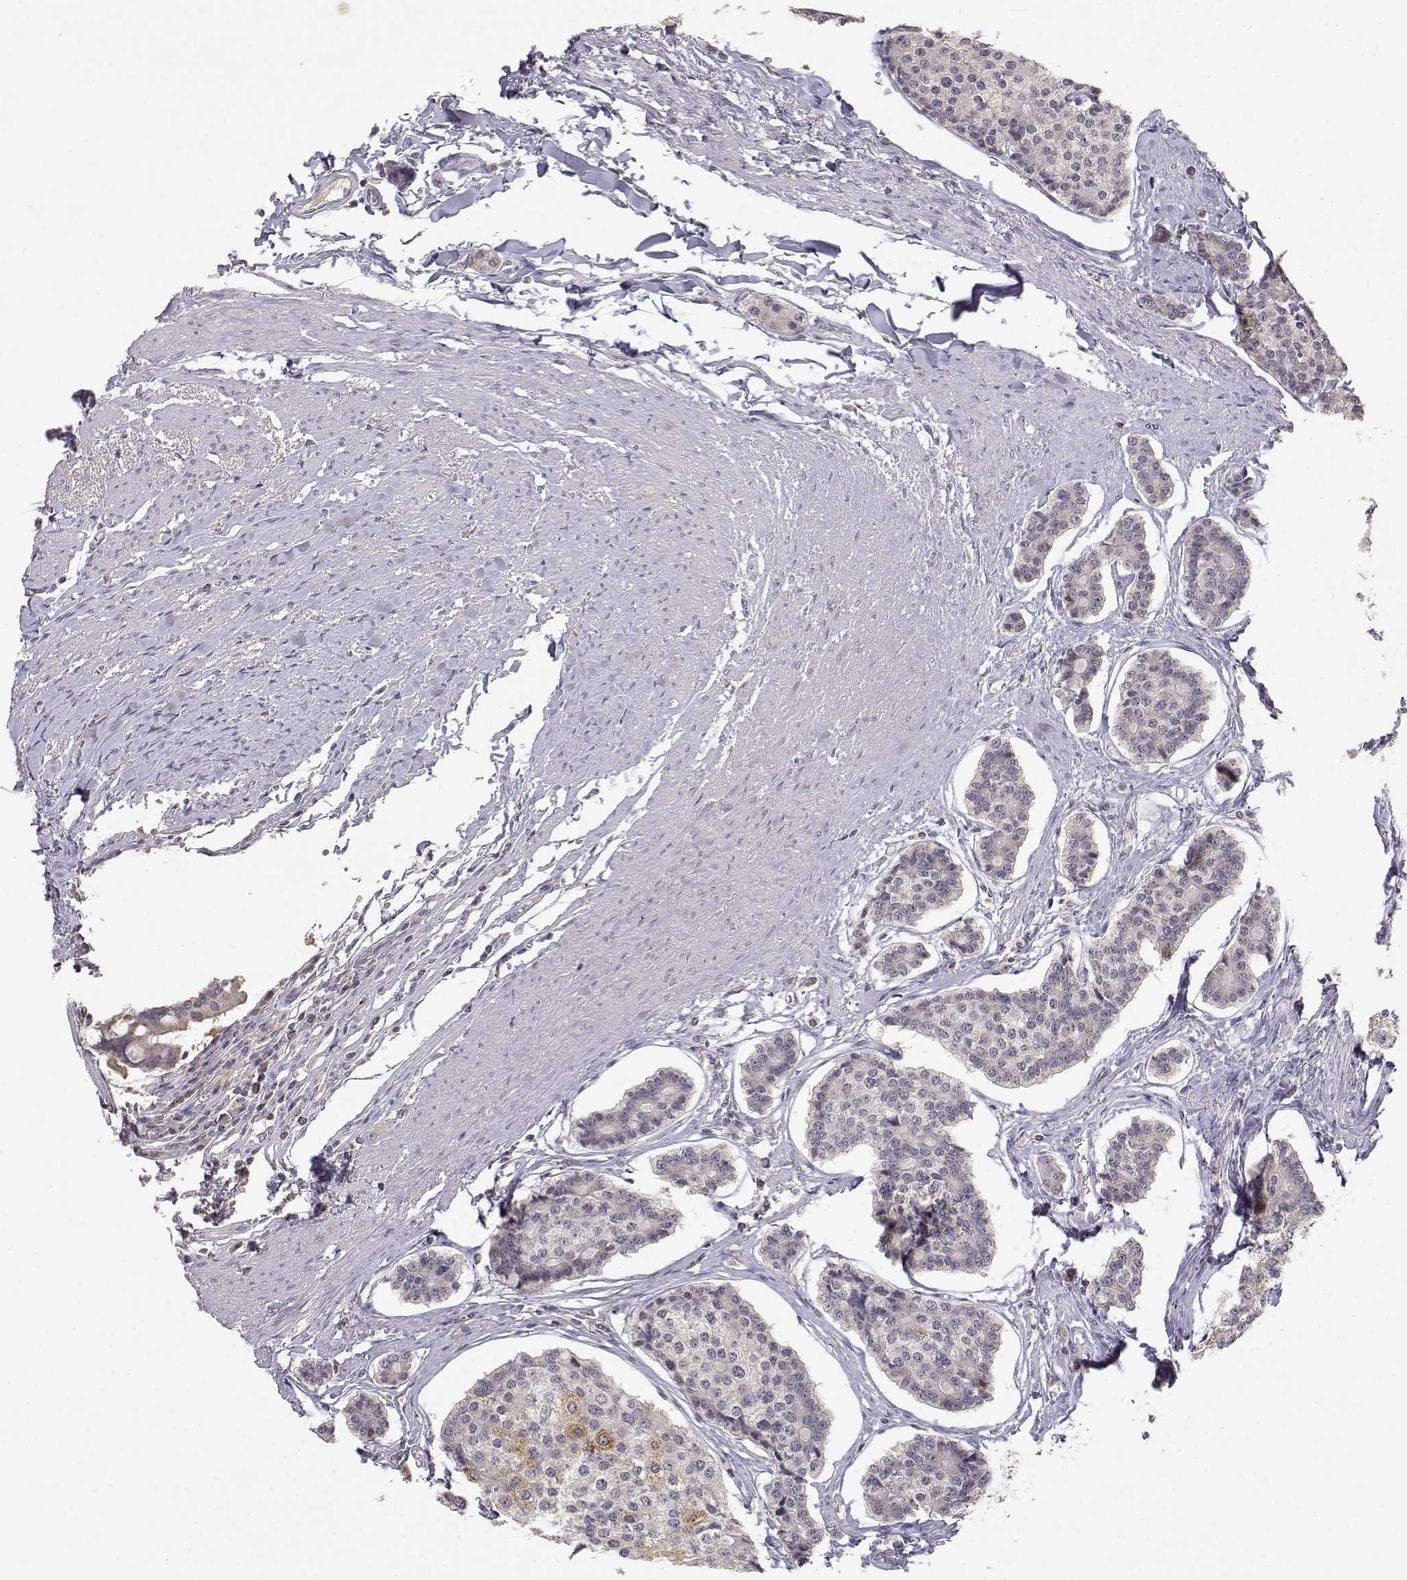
{"staining": {"intensity": "moderate", "quantity": "<25%", "location": "cytoplasmic/membranous"}, "tissue": "carcinoid", "cell_type": "Tumor cells", "image_type": "cancer", "snomed": [{"axis": "morphology", "description": "Carcinoid, malignant, NOS"}, {"axis": "topography", "description": "Small intestine"}], "caption": "Tumor cells exhibit low levels of moderate cytoplasmic/membranous staining in about <25% of cells in human malignant carcinoid.", "gene": "RAD51", "patient": {"sex": "female", "age": 65}}